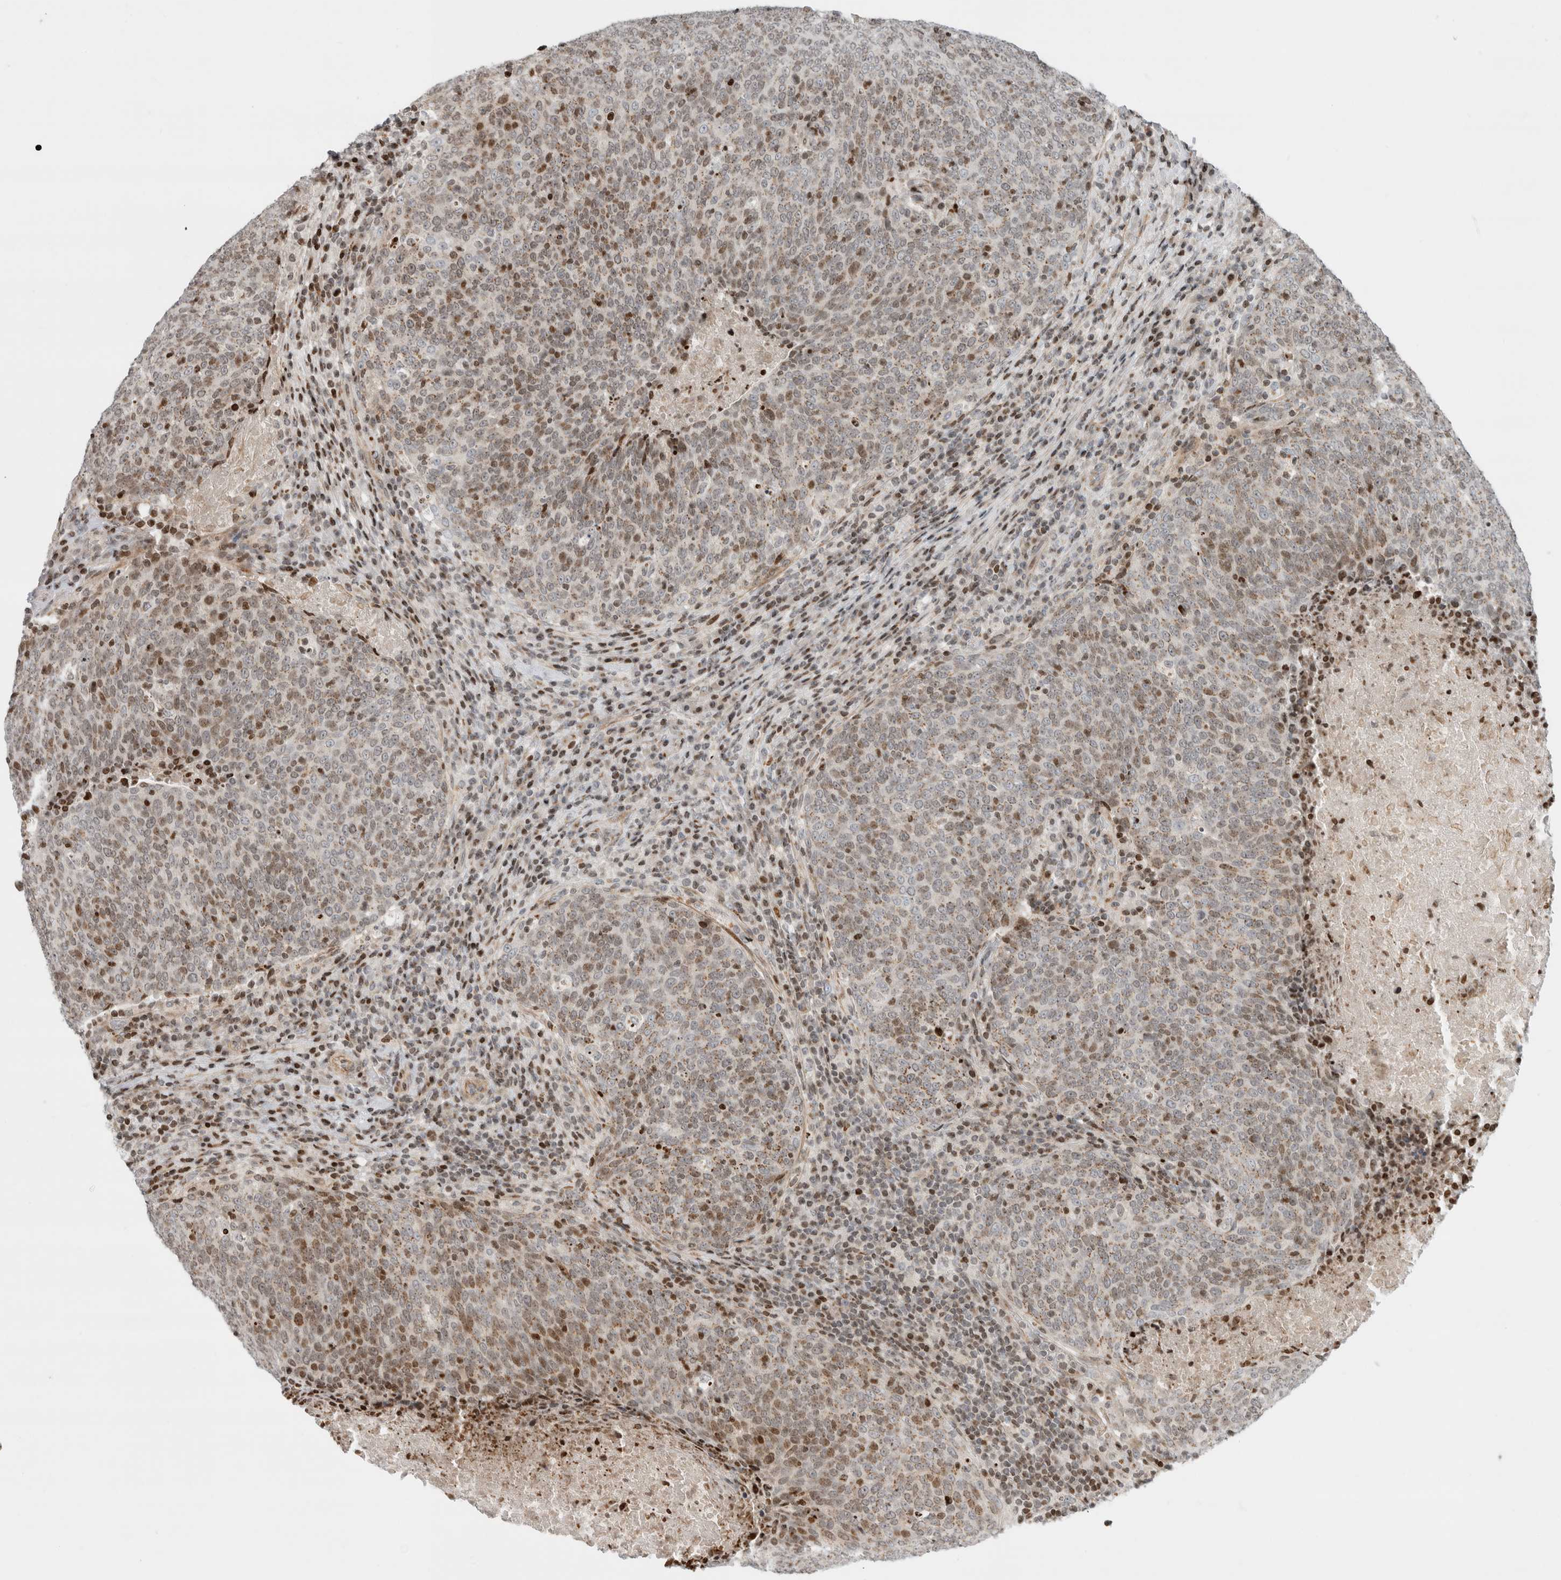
{"staining": {"intensity": "weak", "quantity": "25%-75%", "location": "nuclear"}, "tissue": "head and neck cancer", "cell_type": "Tumor cells", "image_type": "cancer", "snomed": [{"axis": "morphology", "description": "Squamous cell carcinoma, NOS"}, {"axis": "morphology", "description": "Squamous cell carcinoma, metastatic, NOS"}, {"axis": "topography", "description": "Lymph node"}, {"axis": "topography", "description": "Head-Neck"}], "caption": "Protein staining displays weak nuclear staining in approximately 25%-75% of tumor cells in head and neck cancer (squamous cell carcinoma).", "gene": "GINS4", "patient": {"sex": "male", "age": 62}}